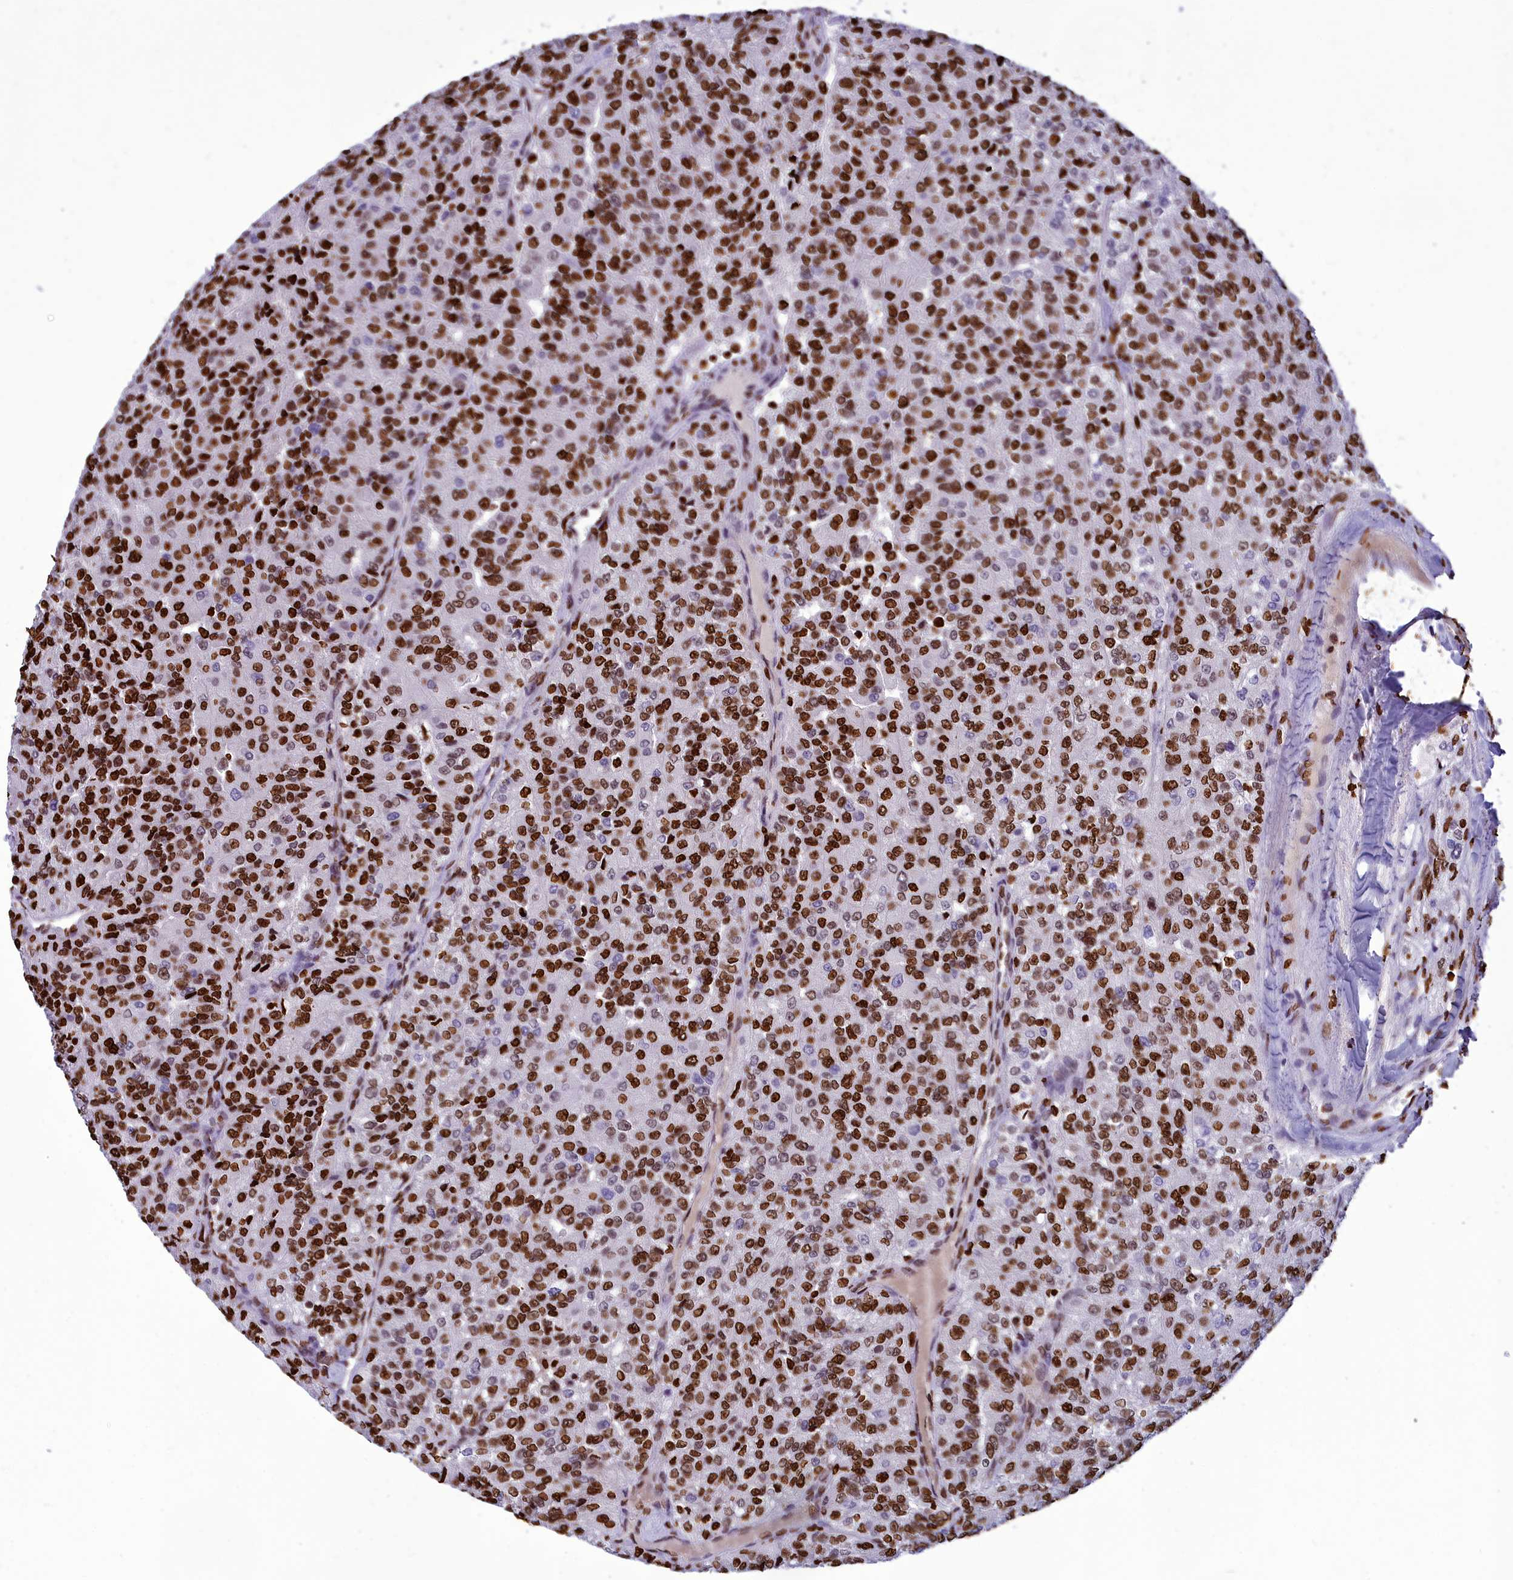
{"staining": {"intensity": "strong", "quantity": ">75%", "location": "nuclear"}, "tissue": "renal cancer", "cell_type": "Tumor cells", "image_type": "cancer", "snomed": [{"axis": "morphology", "description": "Adenocarcinoma, NOS"}, {"axis": "topography", "description": "Kidney"}], "caption": "A brown stain shows strong nuclear staining of a protein in human renal cancer (adenocarcinoma) tumor cells.", "gene": "AKAP17A", "patient": {"sex": "female", "age": 63}}